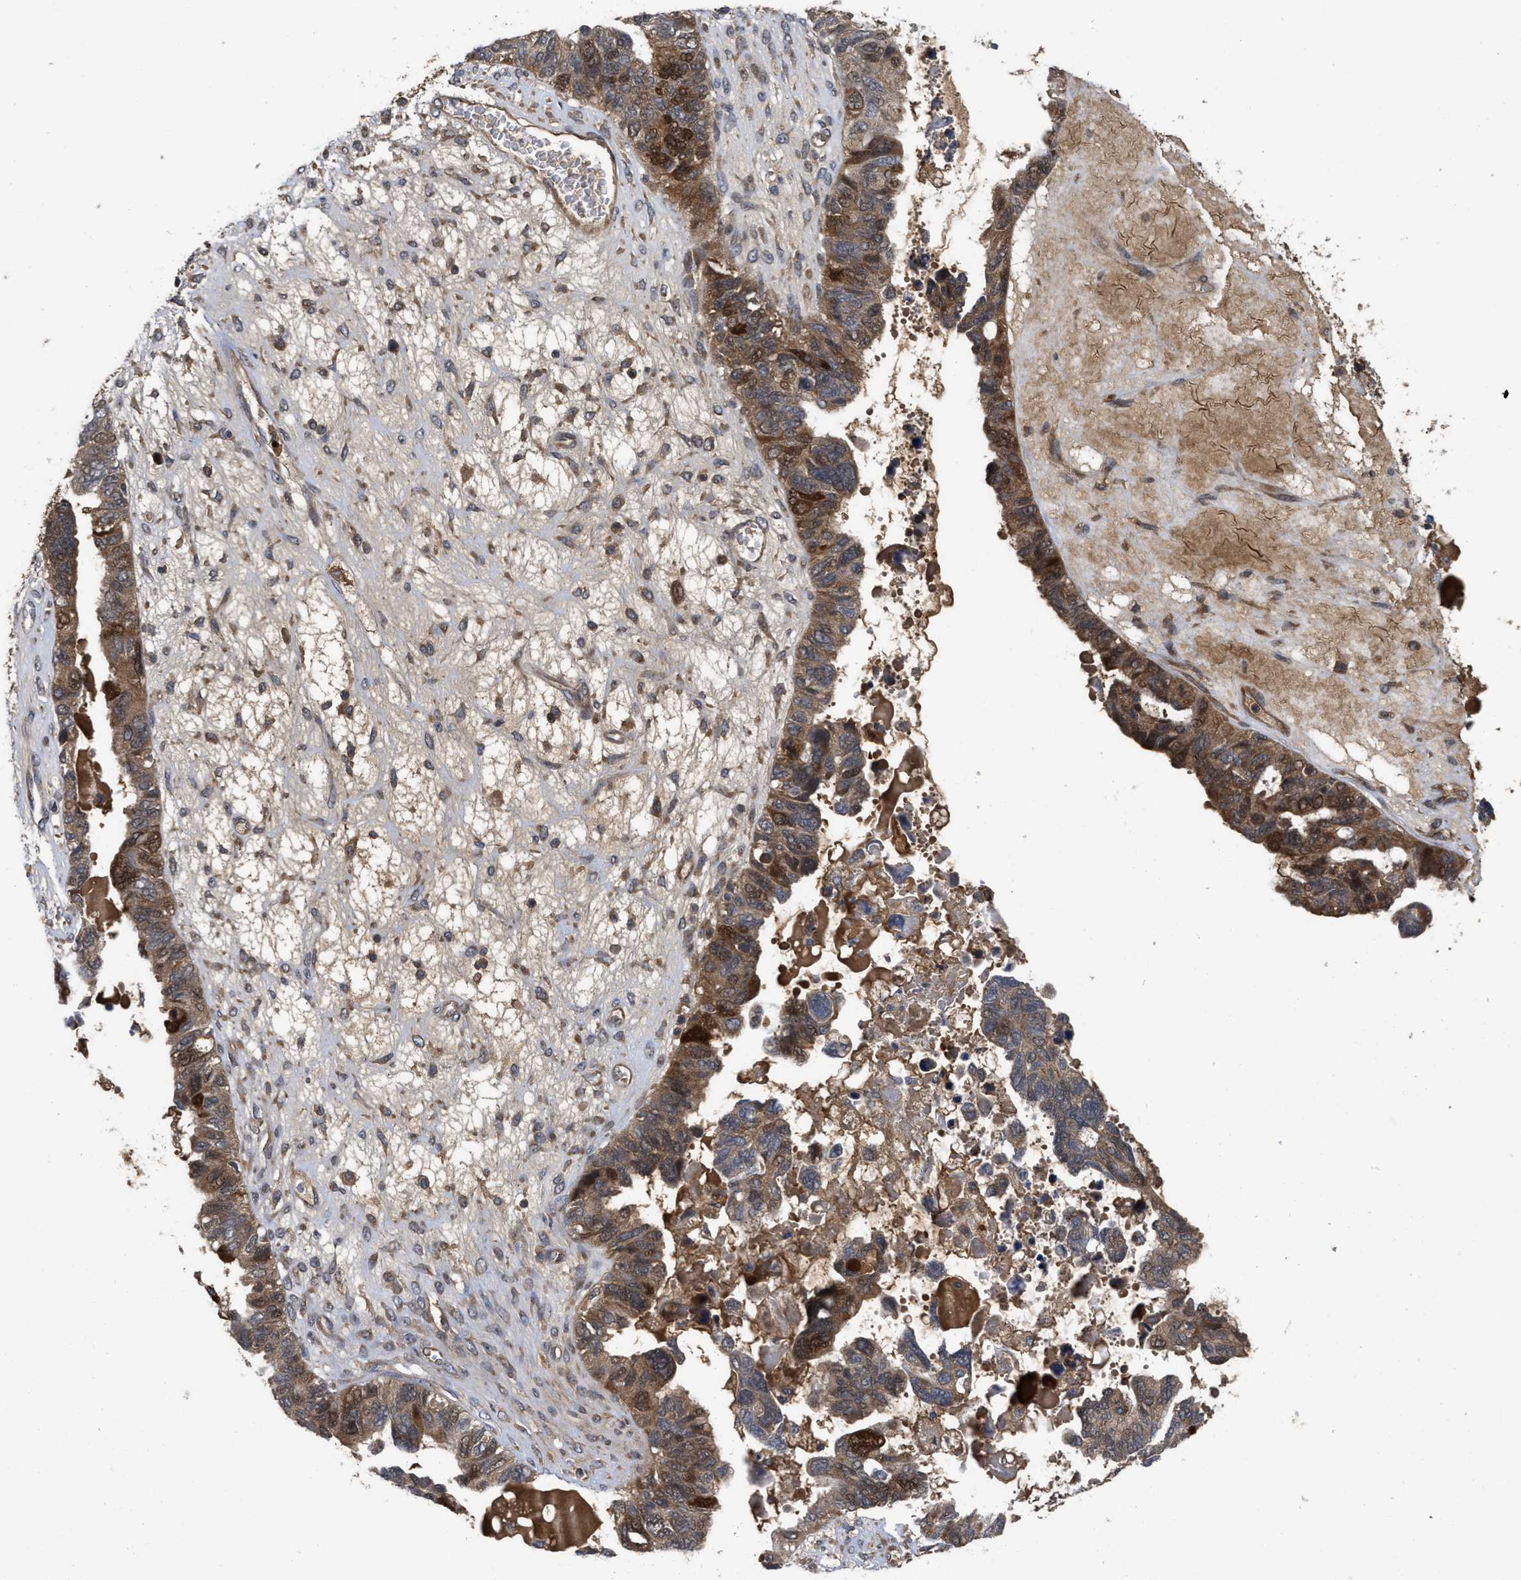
{"staining": {"intensity": "moderate", "quantity": ">75%", "location": "cytoplasmic/membranous,nuclear"}, "tissue": "ovarian cancer", "cell_type": "Tumor cells", "image_type": "cancer", "snomed": [{"axis": "morphology", "description": "Cystadenocarcinoma, serous, NOS"}, {"axis": "topography", "description": "Ovary"}], "caption": "A high-resolution image shows immunohistochemistry staining of ovarian serous cystadenocarcinoma, which exhibits moderate cytoplasmic/membranous and nuclear staining in approximately >75% of tumor cells.", "gene": "CBR3", "patient": {"sex": "female", "age": 79}}